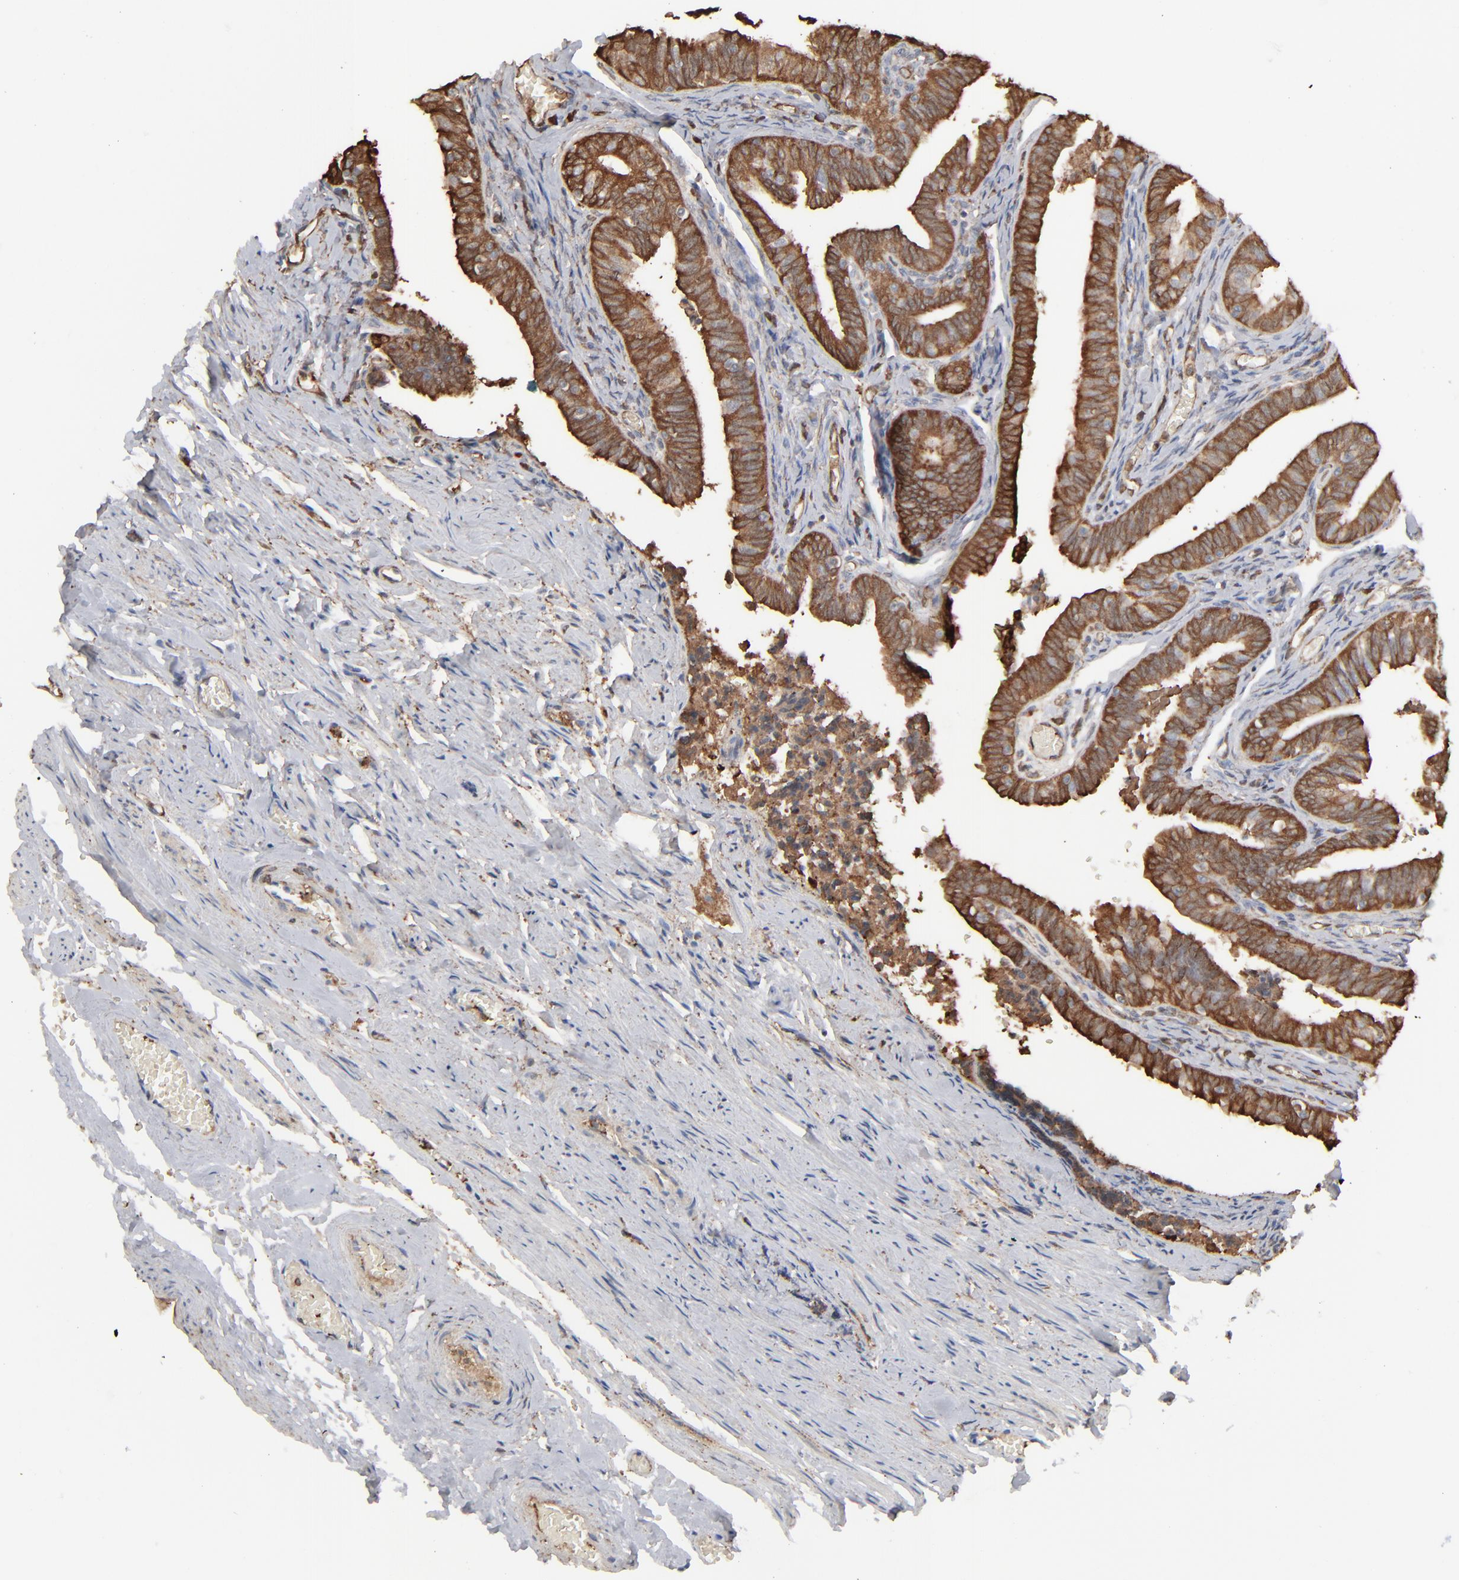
{"staining": {"intensity": "strong", "quantity": ">75%", "location": "cytoplasmic/membranous"}, "tissue": "fallopian tube", "cell_type": "Glandular cells", "image_type": "normal", "snomed": [{"axis": "morphology", "description": "Normal tissue, NOS"}, {"axis": "topography", "description": "Fallopian tube"}, {"axis": "topography", "description": "Ovary"}], "caption": "High-magnification brightfield microscopy of normal fallopian tube stained with DAB (3,3'-diaminobenzidine) (brown) and counterstained with hematoxylin (blue). glandular cells exhibit strong cytoplasmic/membranous positivity is identified in approximately>75% of cells.", "gene": "NME1", "patient": {"sex": "female", "age": 69}}